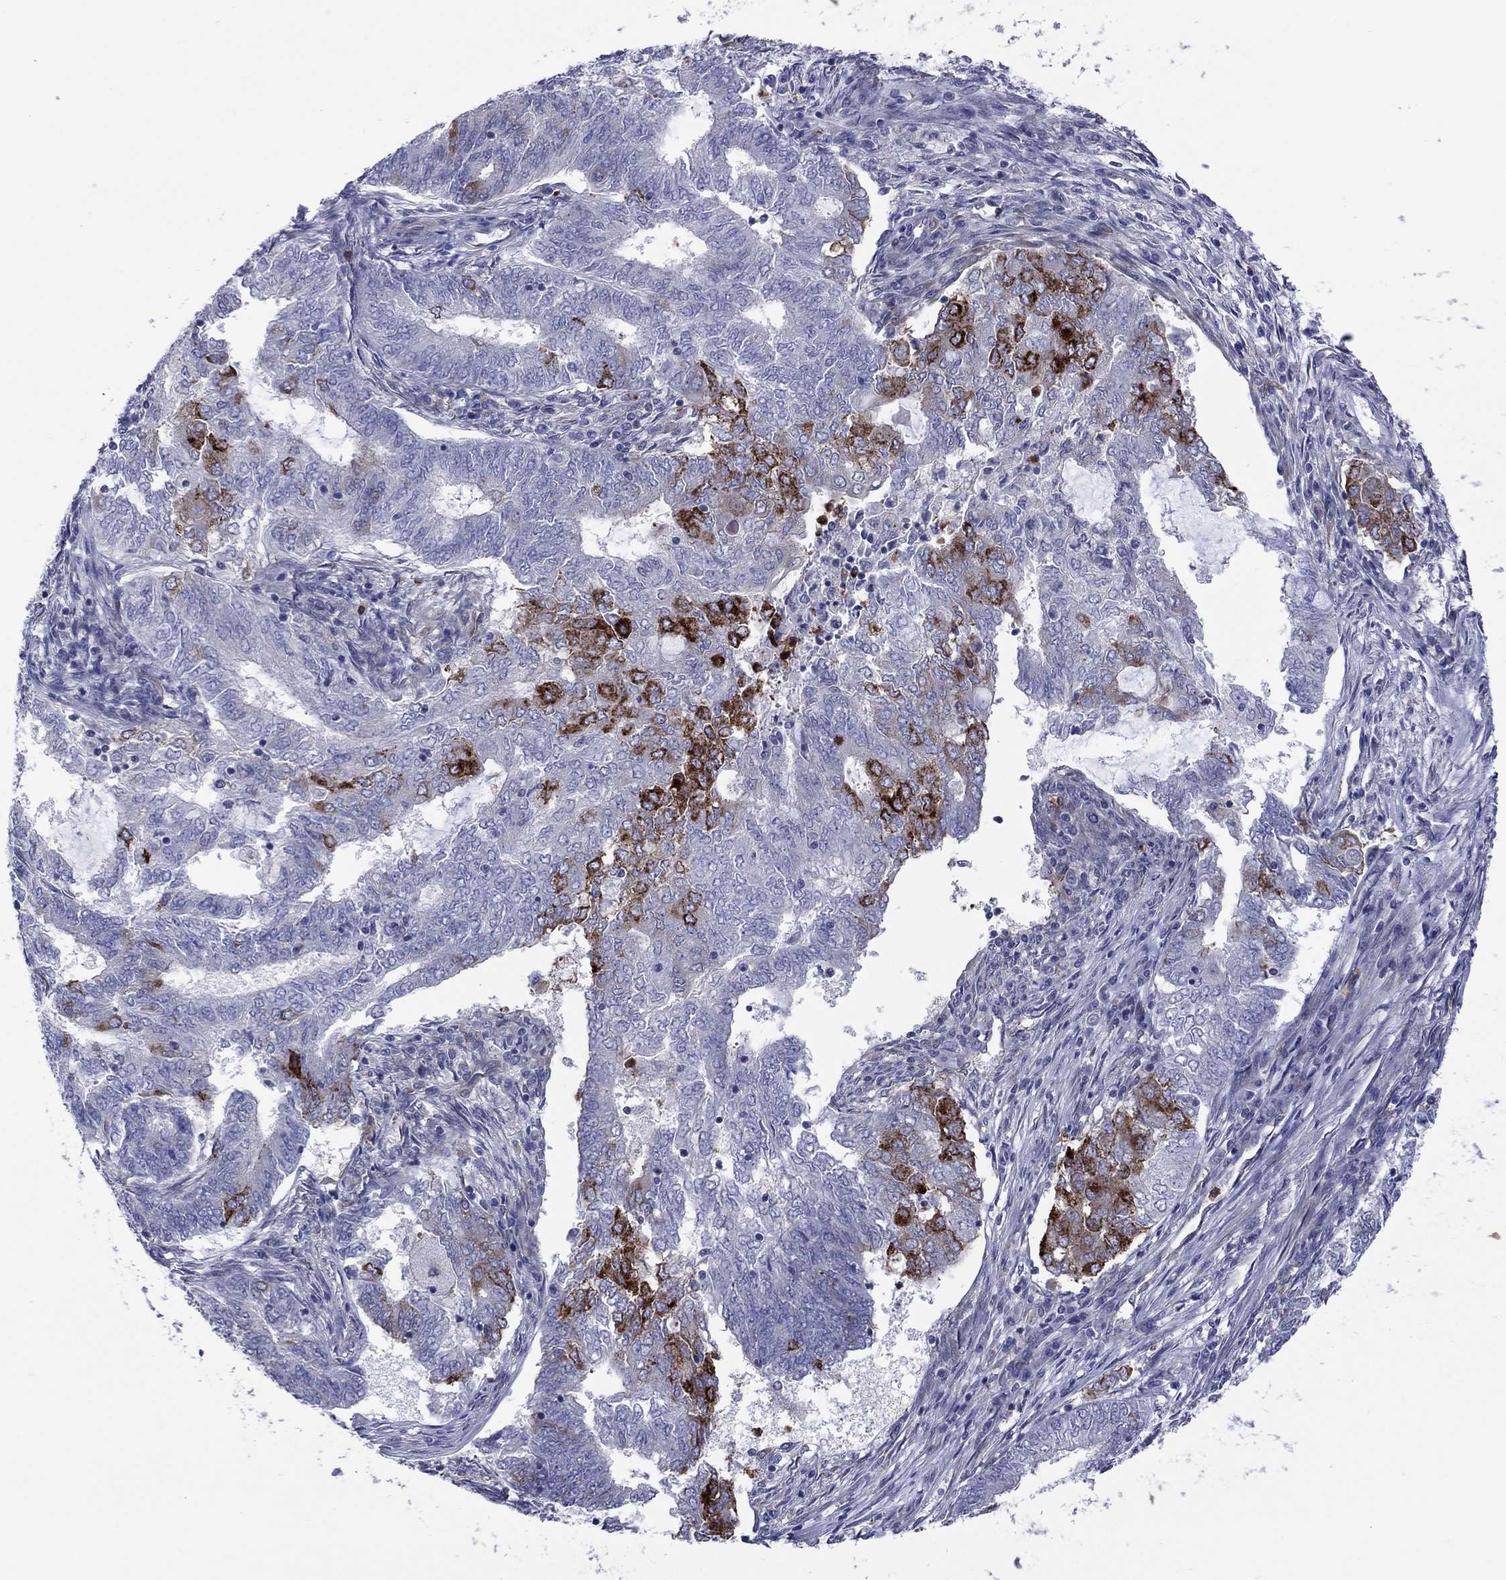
{"staining": {"intensity": "strong", "quantity": "<25%", "location": "cytoplasmic/membranous"}, "tissue": "endometrial cancer", "cell_type": "Tumor cells", "image_type": "cancer", "snomed": [{"axis": "morphology", "description": "Adenocarcinoma, NOS"}, {"axis": "topography", "description": "Endometrium"}], "caption": "Immunohistochemical staining of adenocarcinoma (endometrial) displays strong cytoplasmic/membranous protein positivity in approximately <25% of tumor cells.", "gene": "GPR155", "patient": {"sex": "female", "age": 62}}